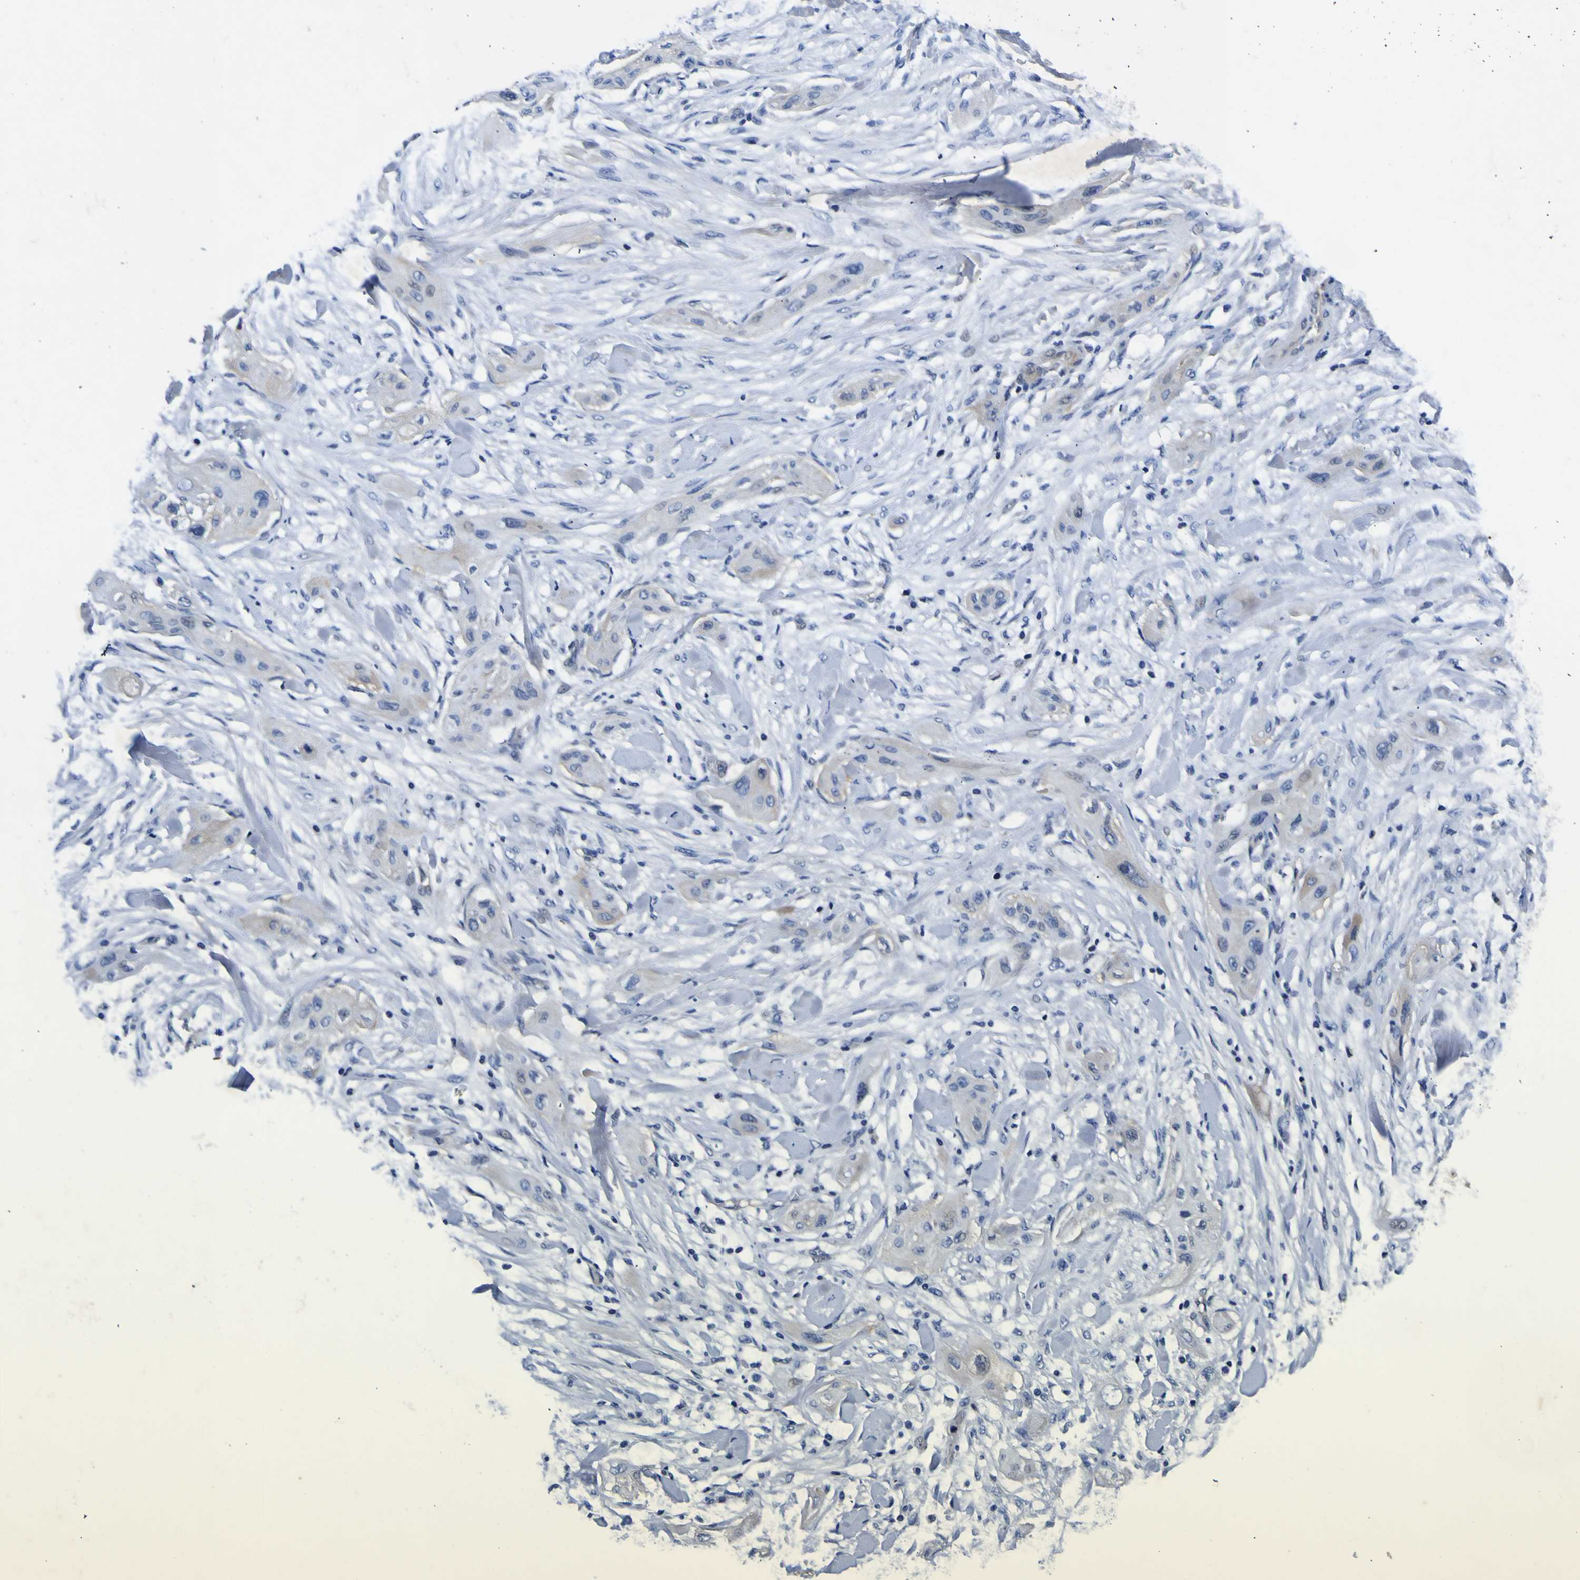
{"staining": {"intensity": "negative", "quantity": "none", "location": "none"}, "tissue": "lung cancer", "cell_type": "Tumor cells", "image_type": "cancer", "snomed": [{"axis": "morphology", "description": "Squamous cell carcinoma, NOS"}, {"axis": "topography", "description": "Lung"}], "caption": "This micrograph is of lung squamous cell carcinoma stained with IHC to label a protein in brown with the nuclei are counter-stained blue. There is no positivity in tumor cells.", "gene": "VASN", "patient": {"sex": "female", "age": 47}}